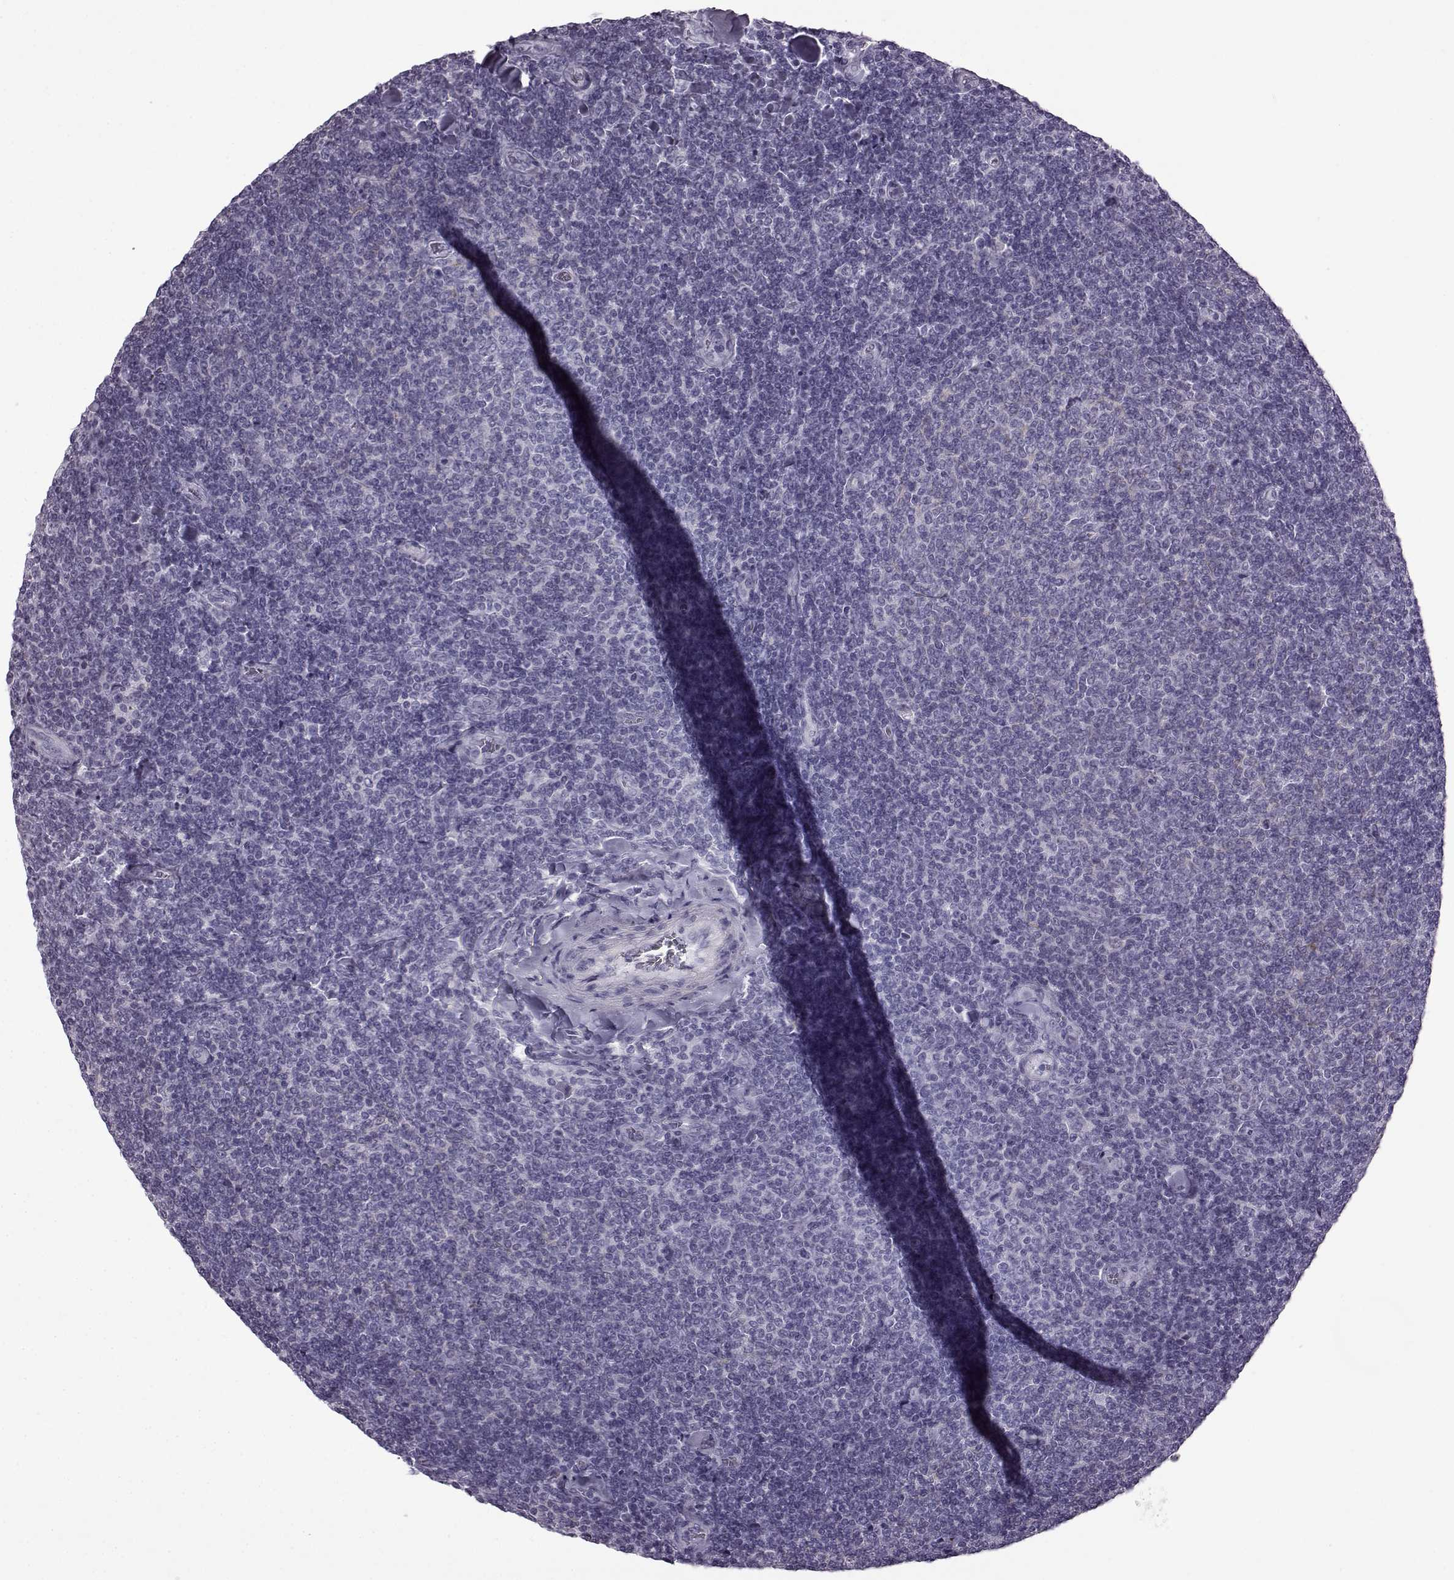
{"staining": {"intensity": "negative", "quantity": "none", "location": "none"}, "tissue": "lymphoma", "cell_type": "Tumor cells", "image_type": "cancer", "snomed": [{"axis": "morphology", "description": "Malignant lymphoma, non-Hodgkin's type, Low grade"}, {"axis": "topography", "description": "Lymph node"}], "caption": "An image of human low-grade malignant lymphoma, non-Hodgkin's type is negative for staining in tumor cells.", "gene": "SLC28A2", "patient": {"sex": "male", "age": 52}}